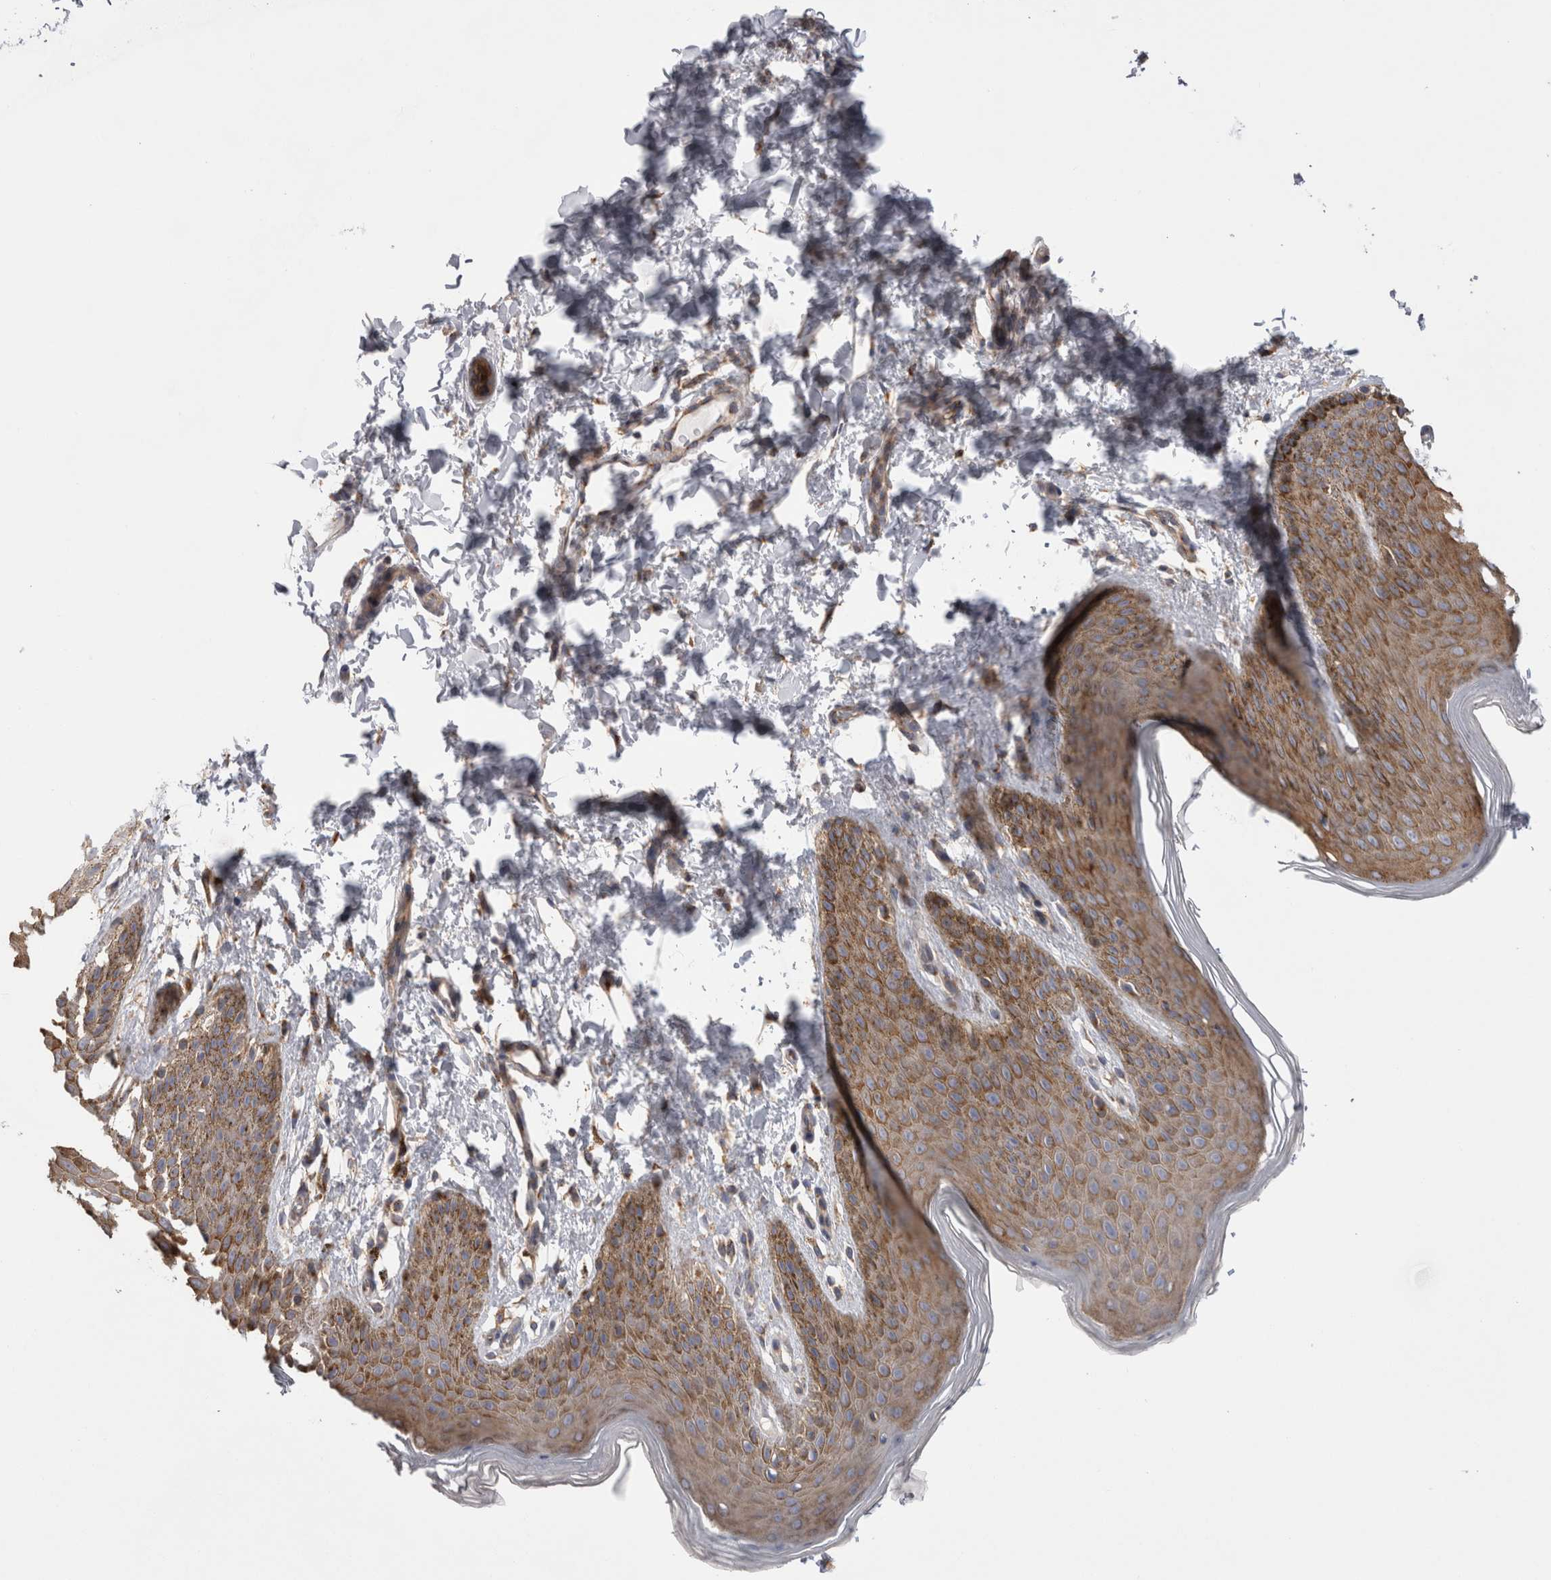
{"staining": {"intensity": "moderate", "quantity": ">75%", "location": "cytoplasmic/membranous"}, "tissue": "skin", "cell_type": "Epidermal cells", "image_type": "normal", "snomed": [{"axis": "morphology", "description": "Normal tissue, NOS"}, {"axis": "topography", "description": "Anal"}, {"axis": "topography", "description": "Peripheral nerve tissue"}], "caption": "Protein expression by IHC demonstrates moderate cytoplasmic/membranous staining in about >75% of epidermal cells in benign skin. The staining is performed using DAB (3,3'-diaminobenzidine) brown chromogen to label protein expression. The nuclei are counter-stained blue using hematoxylin.", "gene": "ATXN3L", "patient": {"sex": "male", "age": 44}}